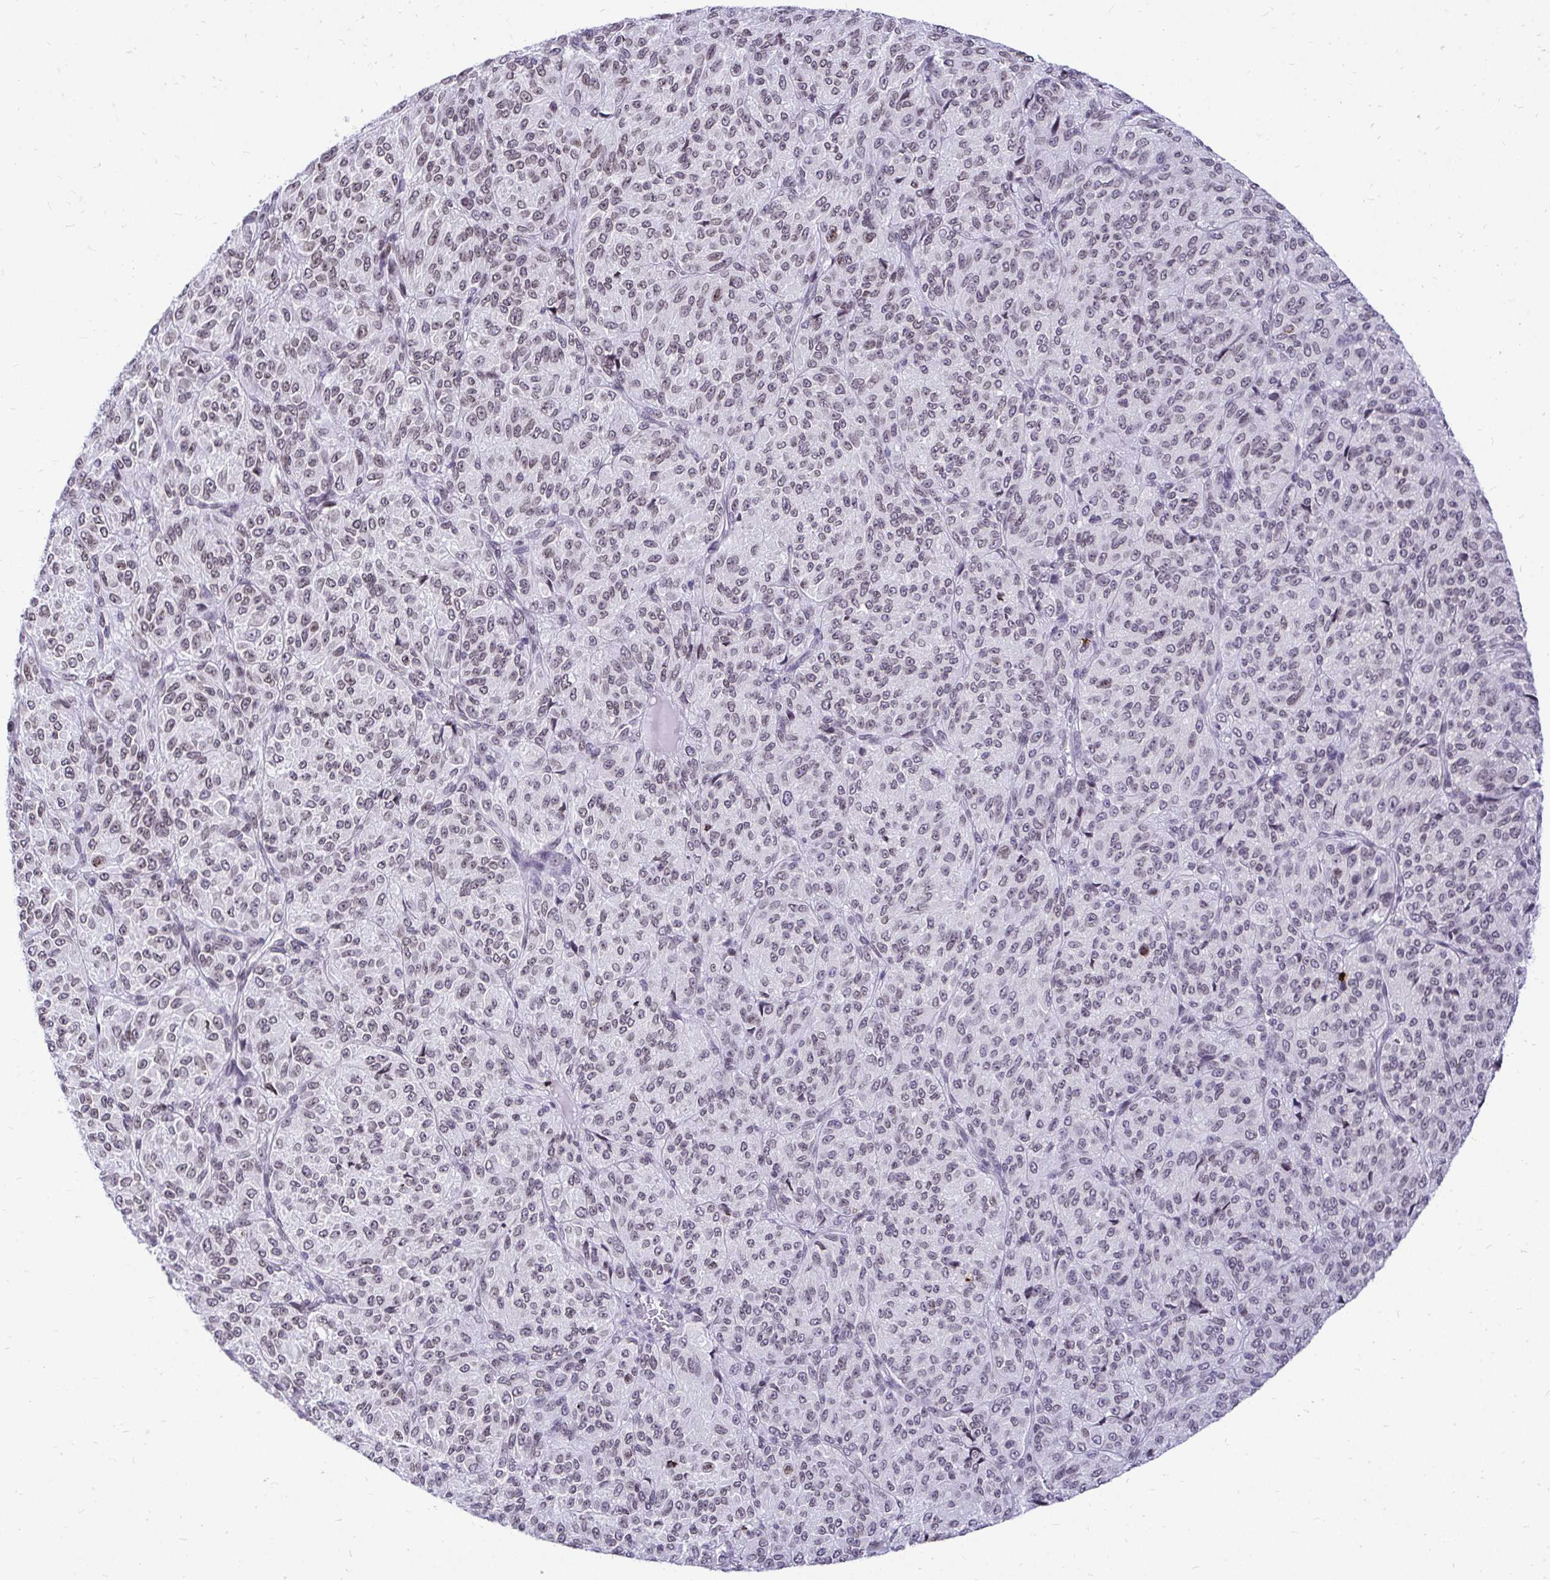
{"staining": {"intensity": "weak", "quantity": "25%-75%", "location": "nuclear"}, "tissue": "melanoma", "cell_type": "Tumor cells", "image_type": "cancer", "snomed": [{"axis": "morphology", "description": "Malignant melanoma, Metastatic site"}, {"axis": "topography", "description": "Brain"}], "caption": "Immunohistochemical staining of melanoma reveals weak nuclear protein positivity in about 25%-75% of tumor cells. (DAB (3,3'-diaminobenzidine) IHC with brightfield microscopy, high magnification).", "gene": "BANF1", "patient": {"sex": "female", "age": 56}}